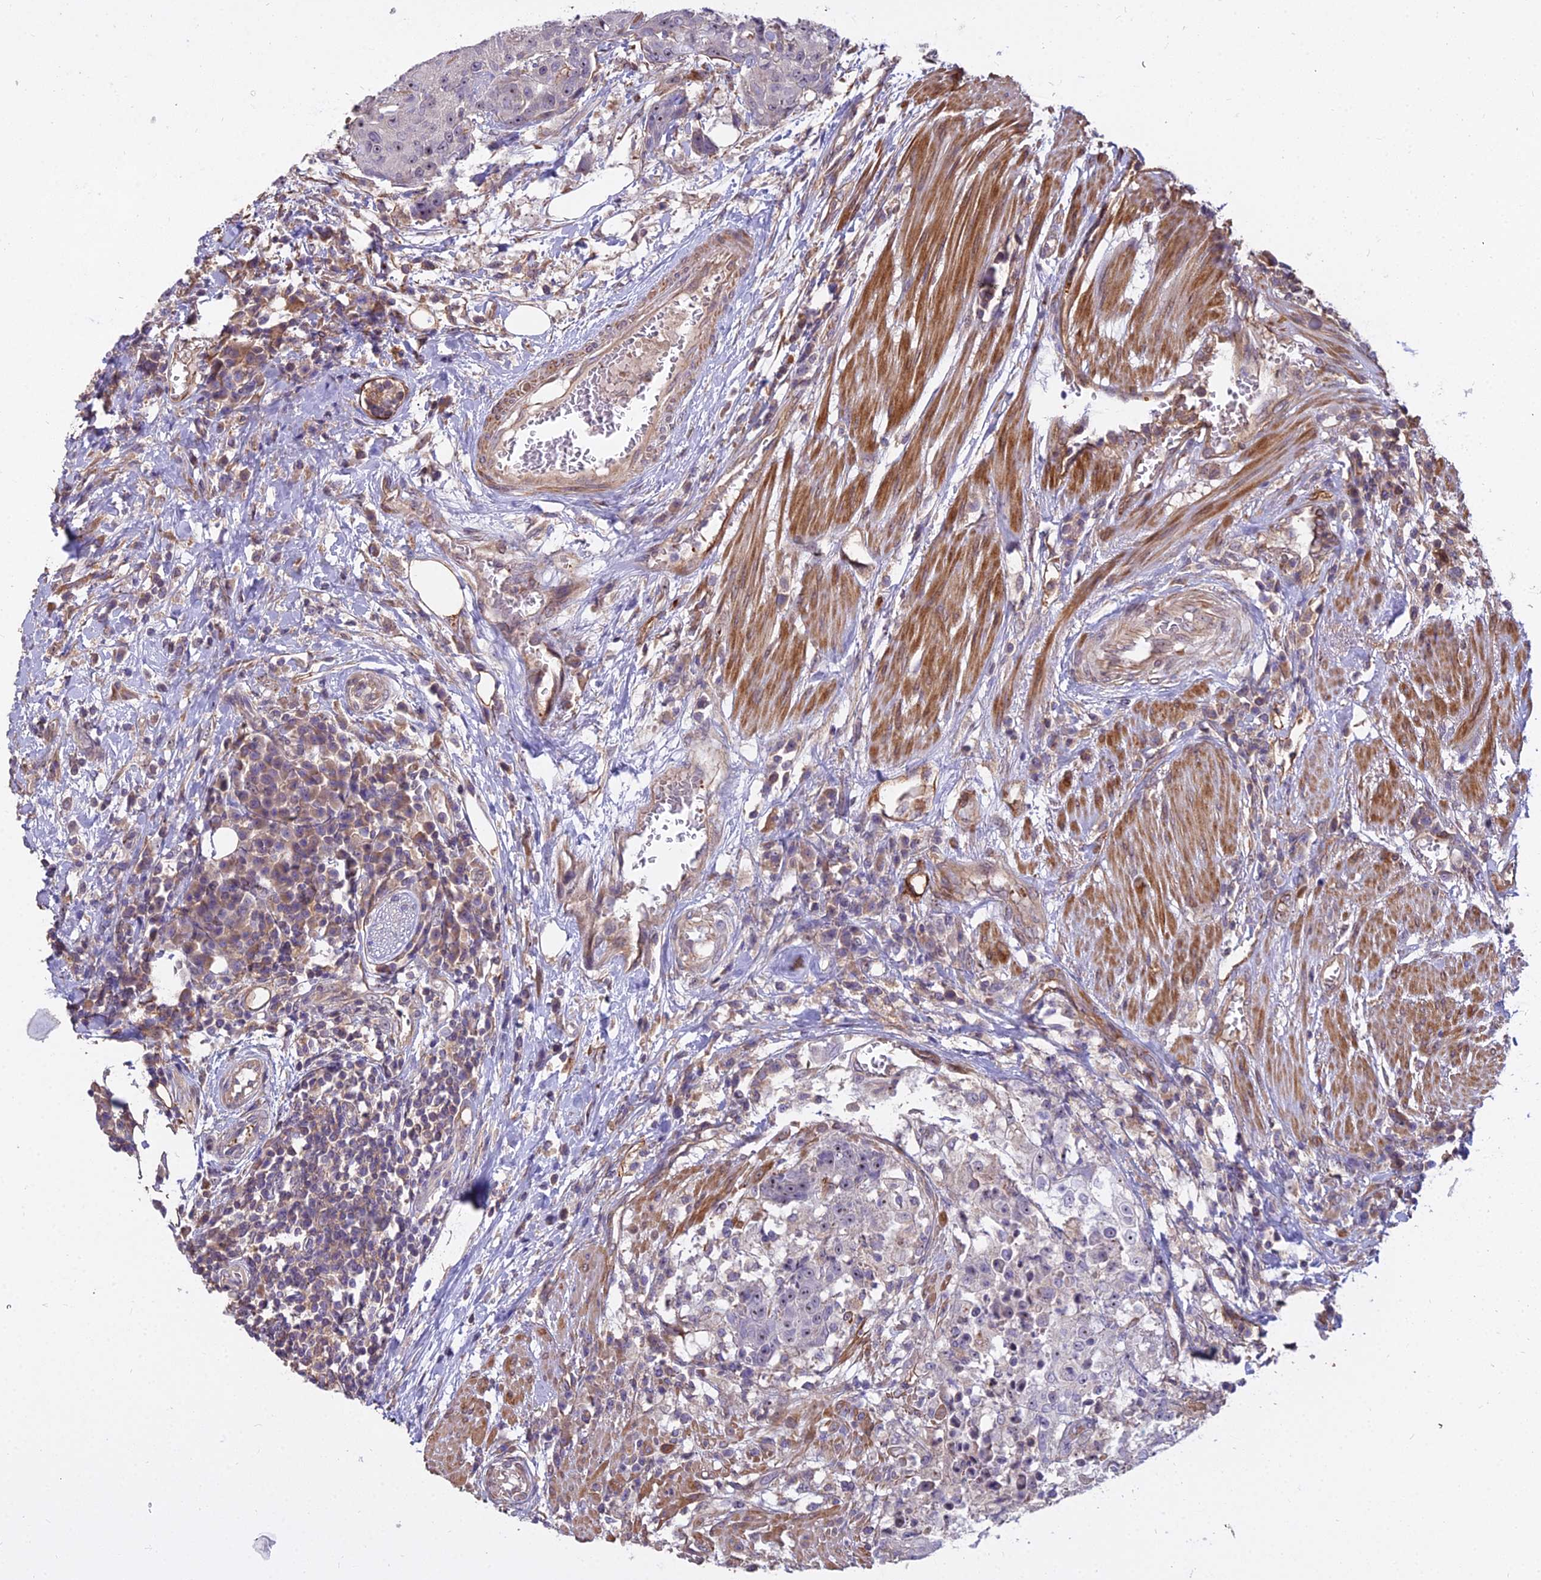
{"staining": {"intensity": "moderate", "quantity": "<25%", "location": "nuclear"}, "tissue": "urothelial cancer", "cell_type": "Tumor cells", "image_type": "cancer", "snomed": [{"axis": "morphology", "description": "Urothelial carcinoma, High grade"}, {"axis": "topography", "description": "Urinary bladder"}], "caption": "DAB (3,3'-diaminobenzidine) immunohistochemical staining of human urothelial cancer demonstrates moderate nuclear protein staining in approximately <25% of tumor cells.", "gene": "TCEA3", "patient": {"sex": "female", "age": 63}}